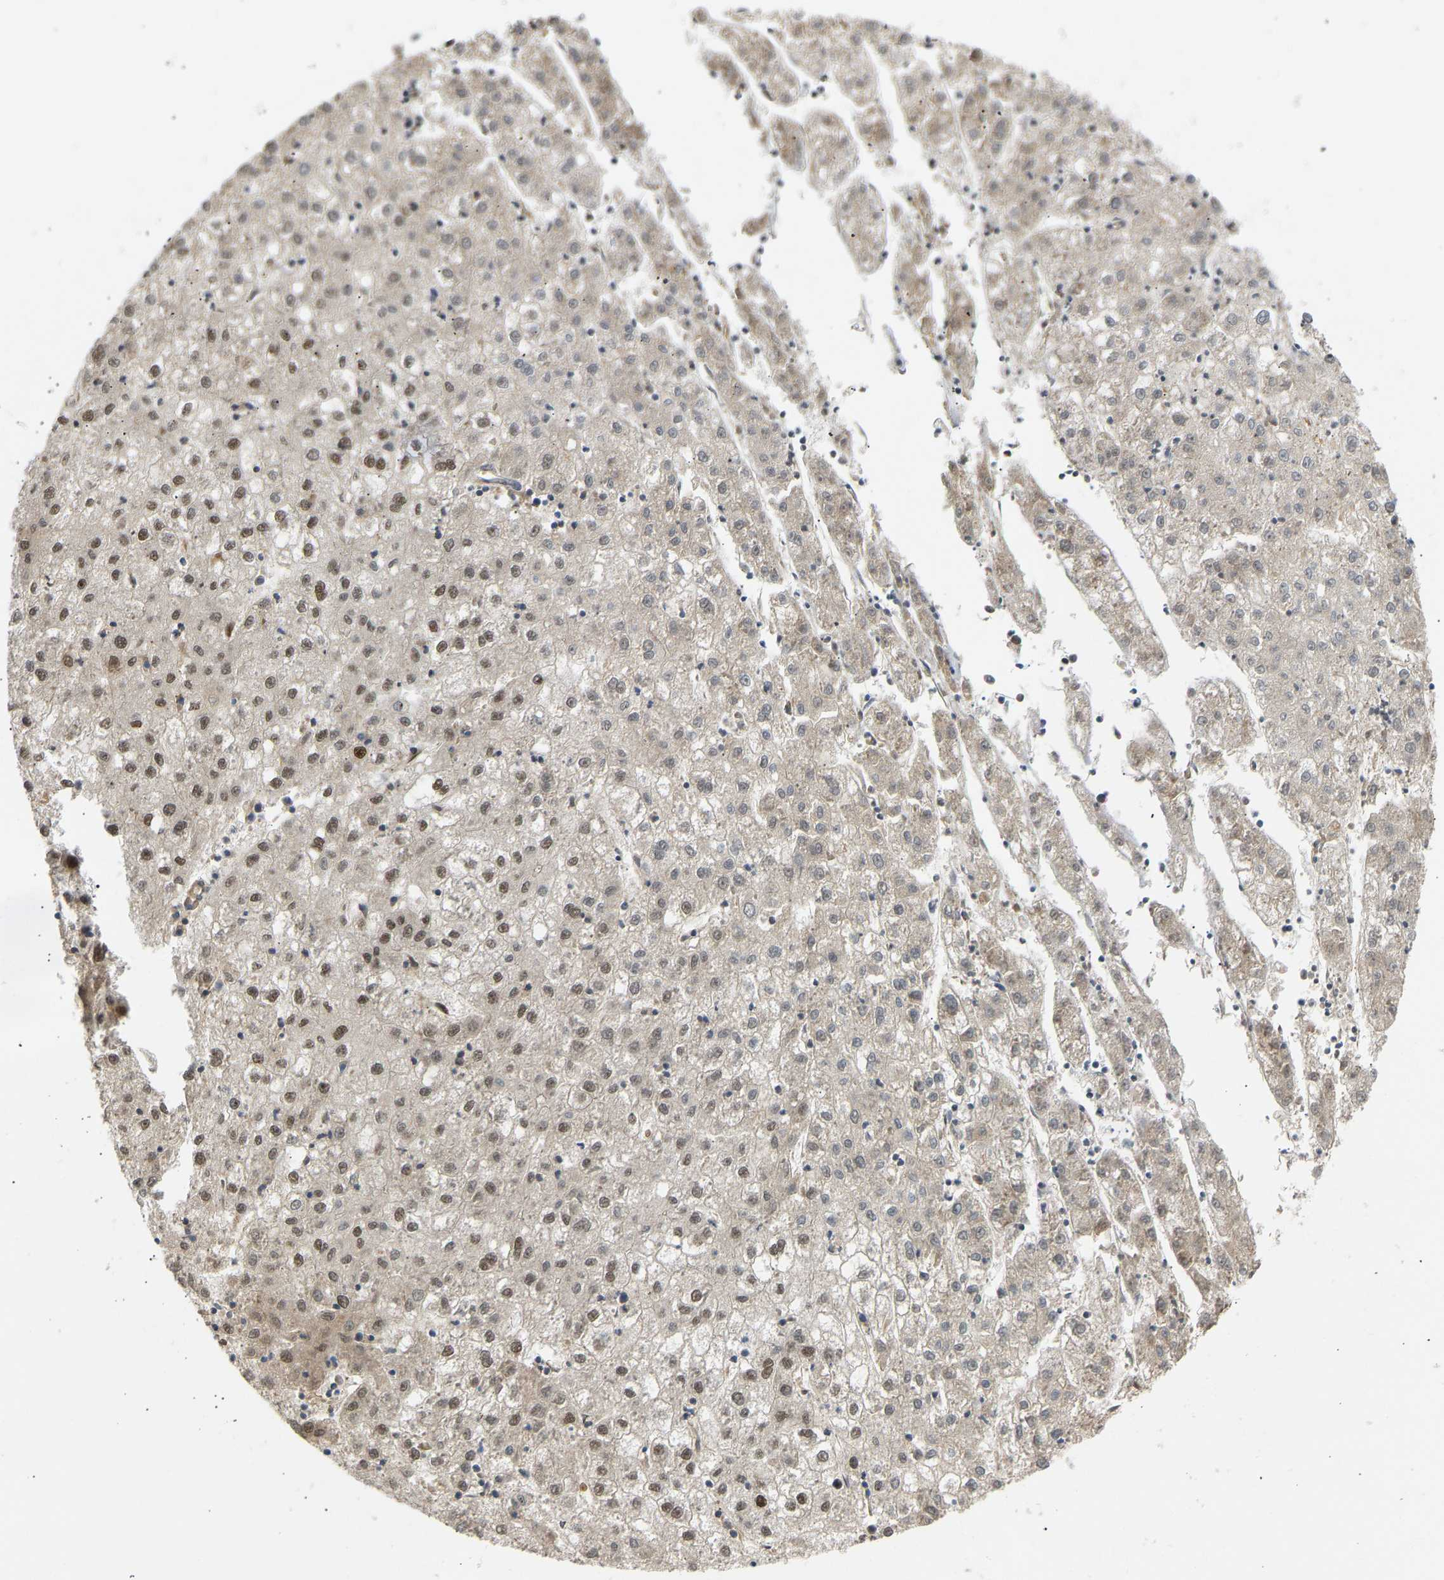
{"staining": {"intensity": "moderate", "quantity": "<25%", "location": "nuclear"}, "tissue": "liver cancer", "cell_type": "Tumor cells", "image_type": "cancer", "snomed": [{"axis": "morphology", "description": "Carcinoma, Hepatocellular, NOS"}, {"axis": "topography", "description": "Liver"}], "caption": "IHC photomicrograph of human liver cancer (hepatocellular carcinoma) stained for a protein (brown), which exhibits low levels of moderate nuclear staining in approximately <25% of tumor cells.", "gene": "BAG1", "patient": {"sex": "male", "age": 72}}